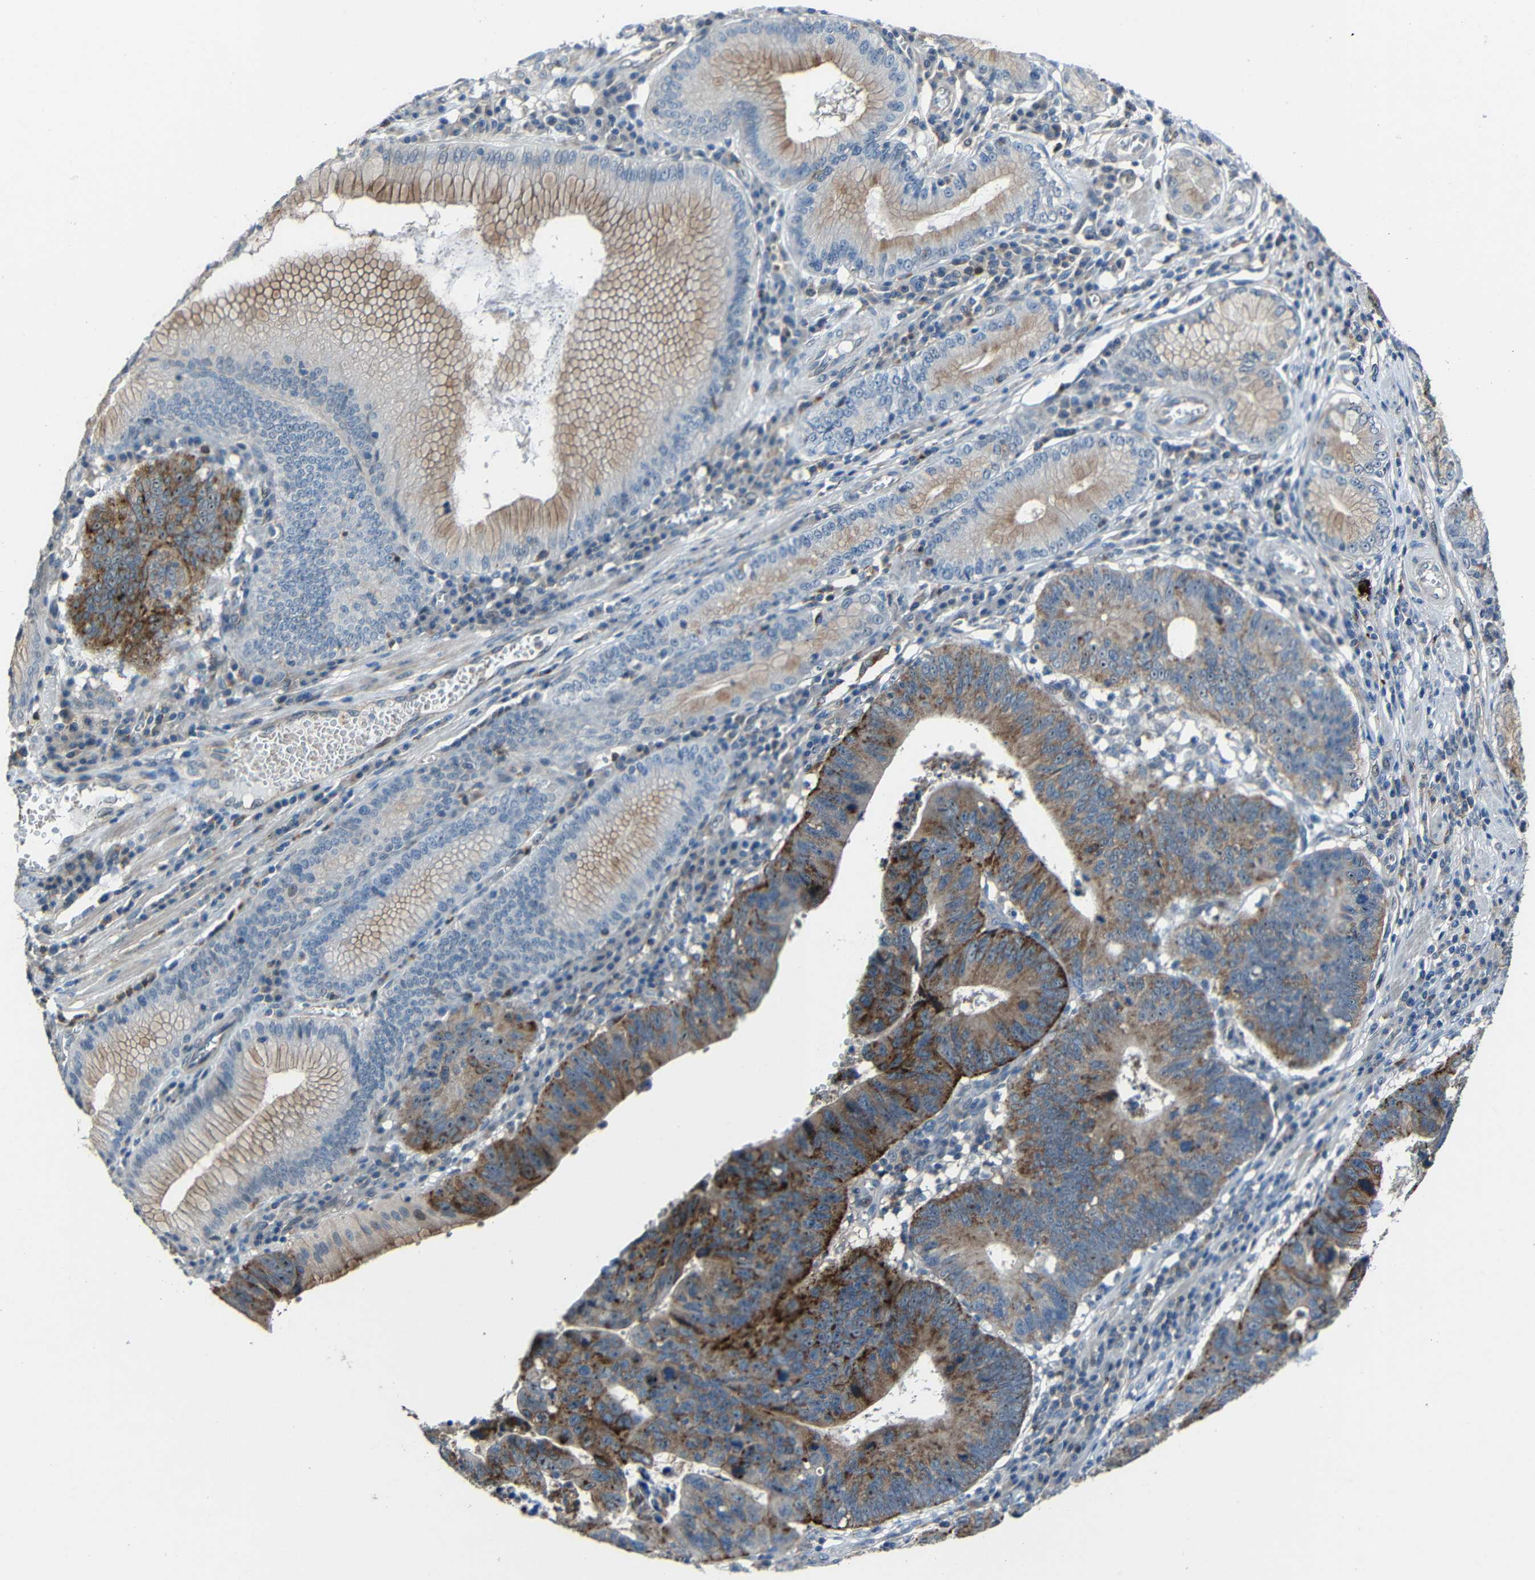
{"staining": {"intensity": "strong", "quantity": "25%-75%", "location": "cytoplasmic/membranous,nuclear"}, "tissue": "stomach cancer", "cell_type": "Tumor cells", "image_type": "cancer", "snomed": [{"axis": "morphology", "description": "Adenocarcinoma, NOS"}, {"axis": "topography", "description": "Stomach"}], "caption": "Human adenocarcinoma (stomach) stained for a protein (brown) shows strong cytoplasmic/membranous and nuclear positive positivity in approximately 25%-75% of tumor cells.", "gene": "DNAJC5", "patient": {"sex": "male", "age": 59}}